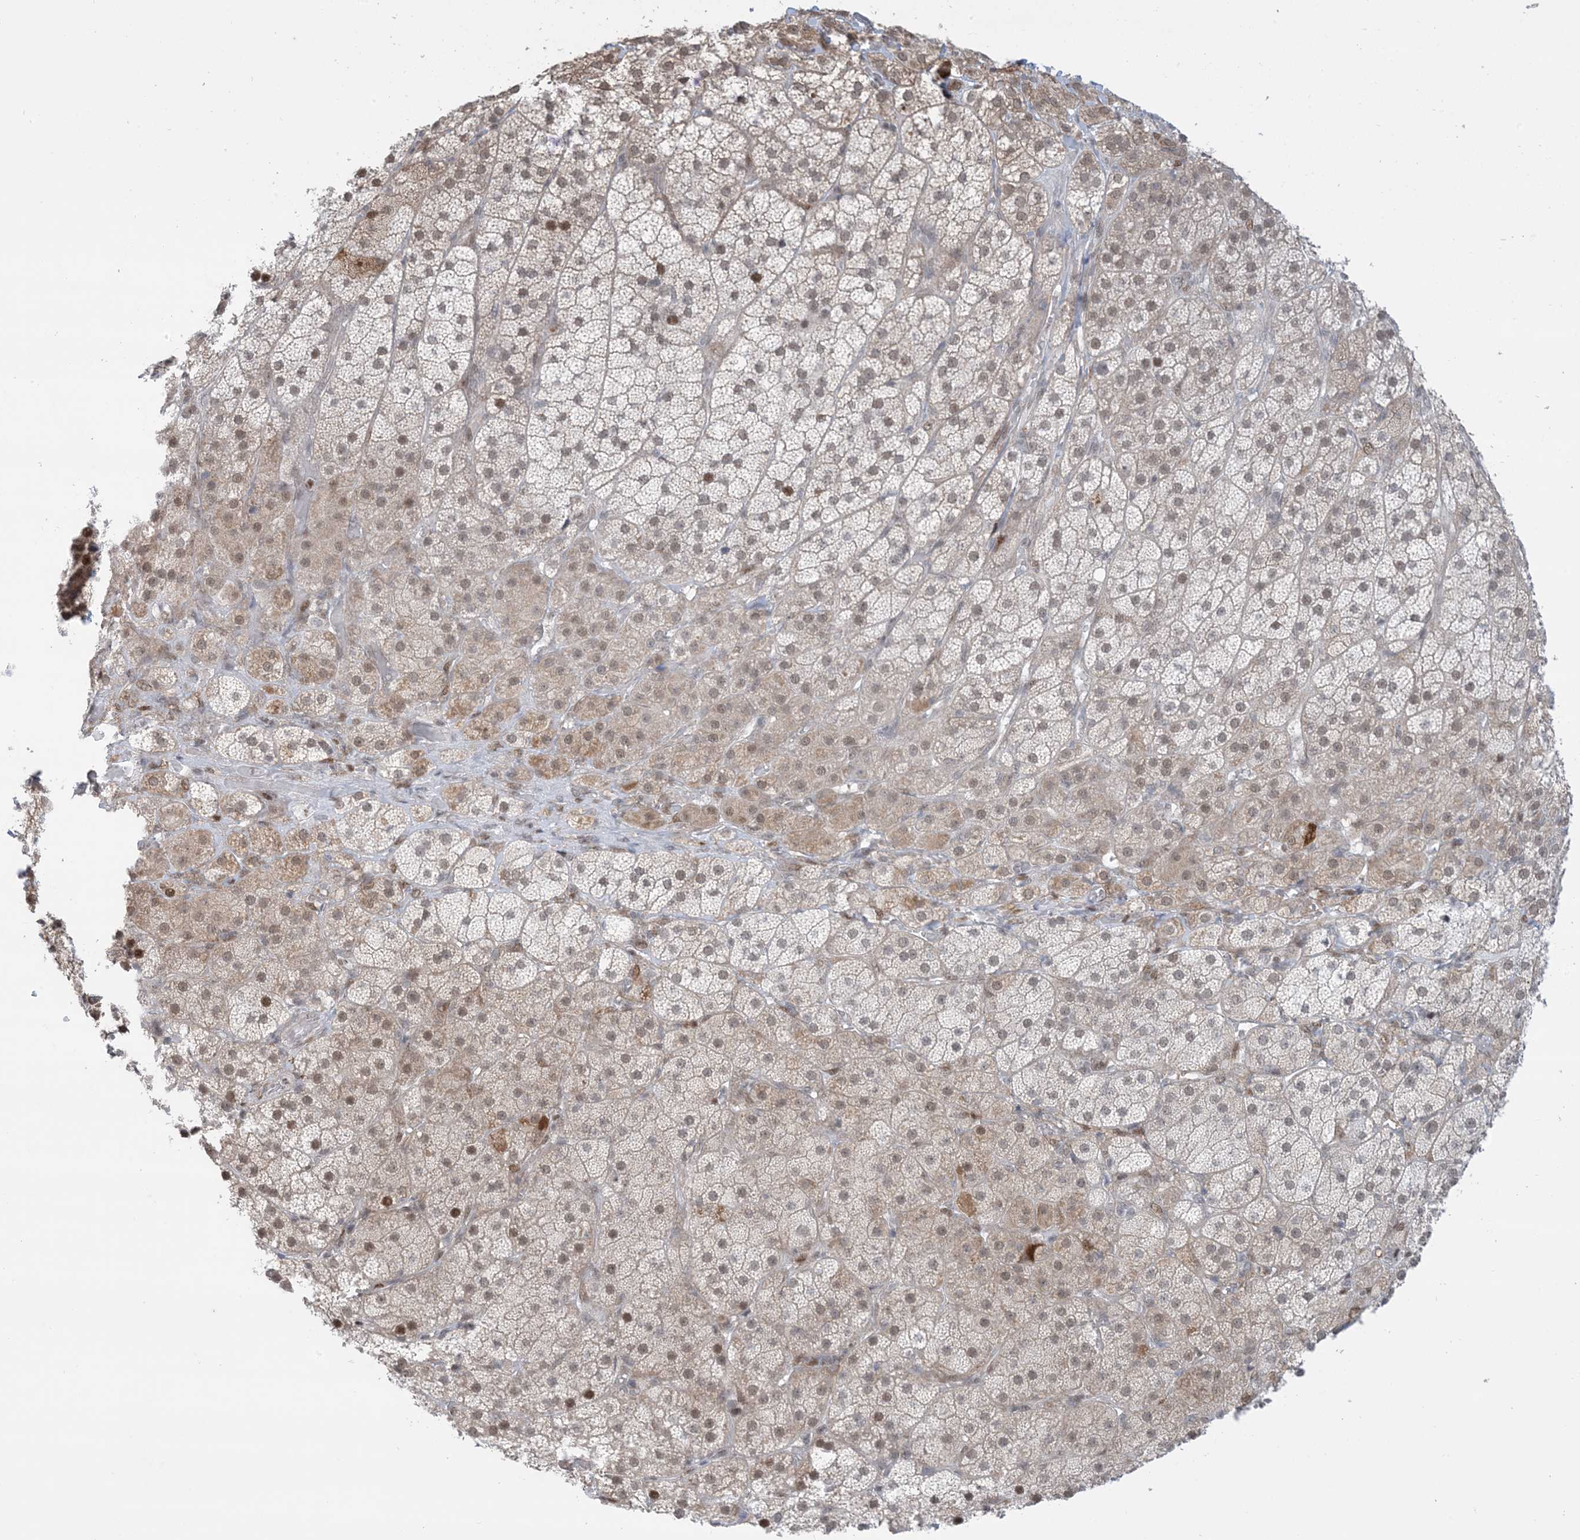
{"staining": {"intensity": "strong", "quantity": "<25%", "location": "cytoplasmic/membranous,nuclear"}, "tissue": "adrenal gland", "cell_type": "Glandular cells", "image_type": "normal", "snomed": [{"axis": "morphology", "description": "Normal tissue, NOS"}, {"axis": "topography", "description": "Adrenal gland"}], "caption": "IHC micrograph of unremarkable adrenal gland: human adrenal gland stained using IHC reveals medium levels of strong protein expression localized specifically in the cytoplasmic/membranous,nuclear of glandular cells, appearing as a cytoplasmic/membranous,nuclear brown color.", "gene": "TFPT", "patient": {"sex": "male", "age": 57}}